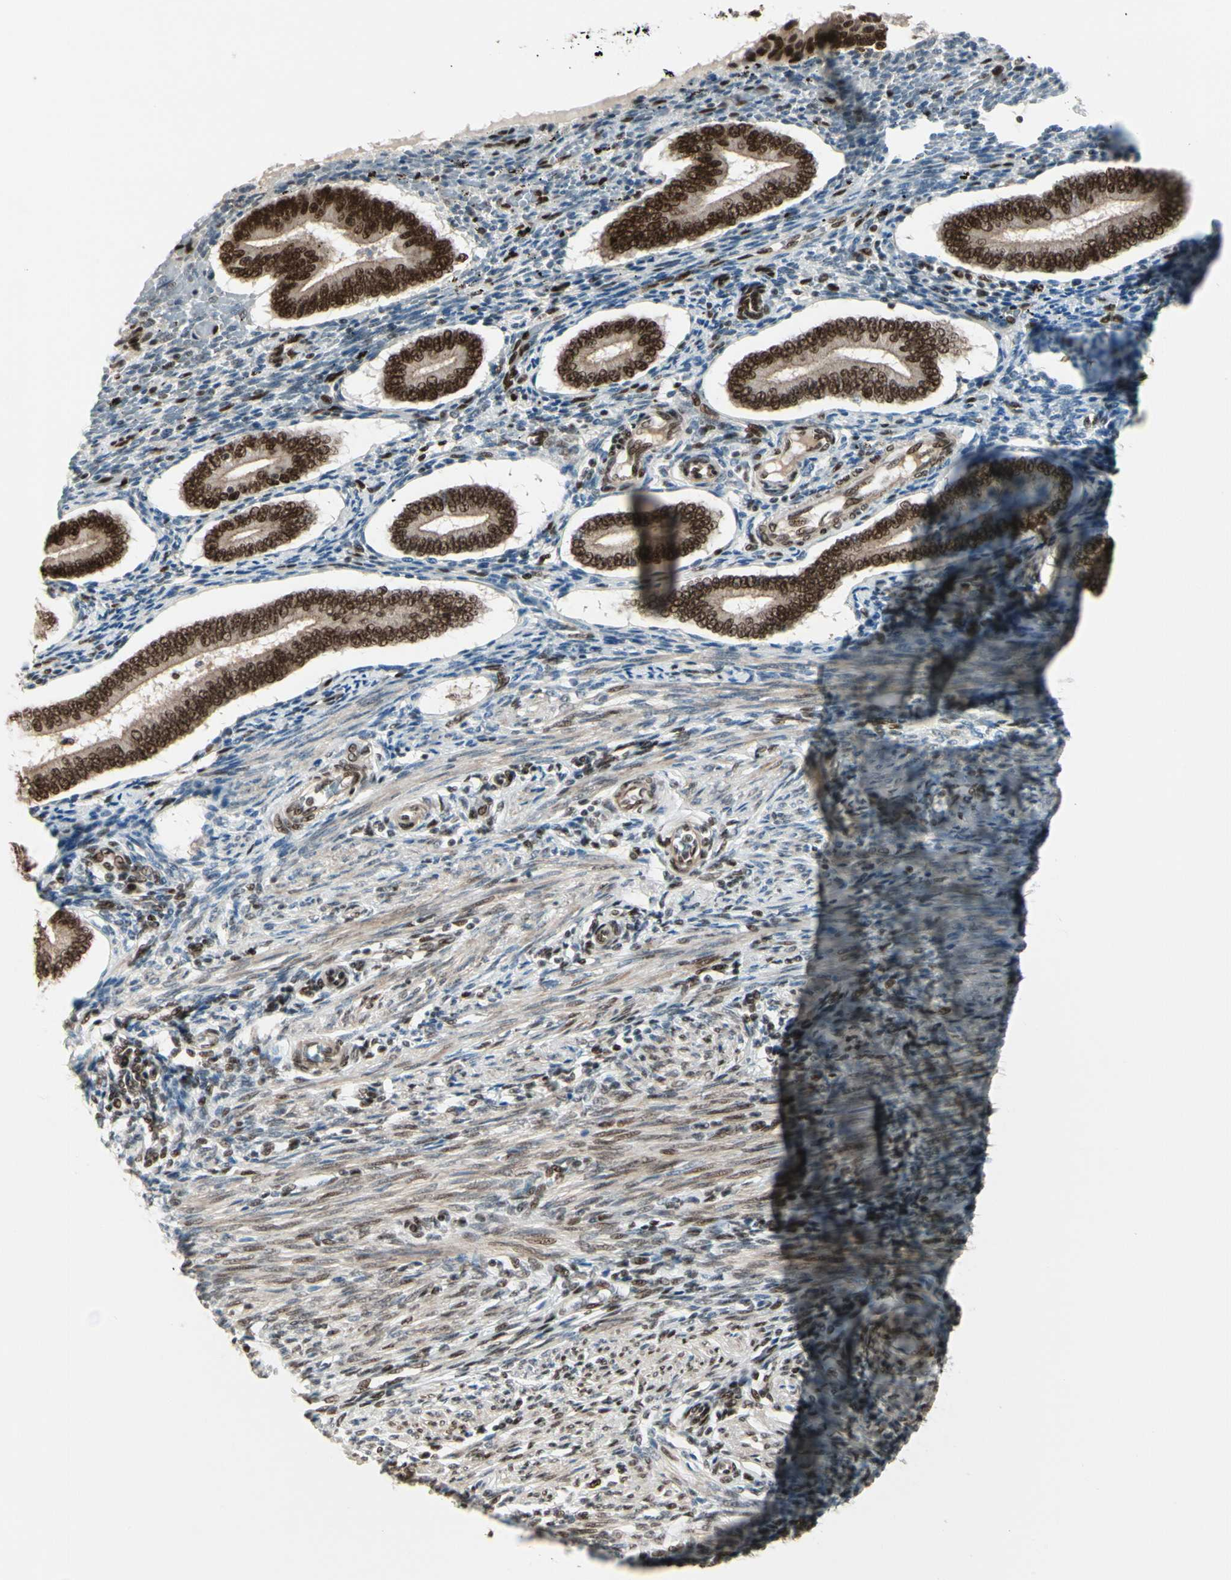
{"staining": {"intensity": "strong", "quantity": "25%-75%", "location": "nuclear"}, "tissue": "endometrium", "cell_type": "Cells in endometrial stroma", "image_type": "normal", "snomed": [{"axis": "morphology", "description": "Normal tissue, NOS"}, {"axis": "topography", "description": "Endometrium"}], "caption": "Strong nuclear expression is seen in about 25%-75% of cells in endometrial stroma in benign endometrium. (DAB IHC with brightfield microscopy, high magnification).", "gene": "CHAMP1", "patient": {"sex": "female", "age": 42}}